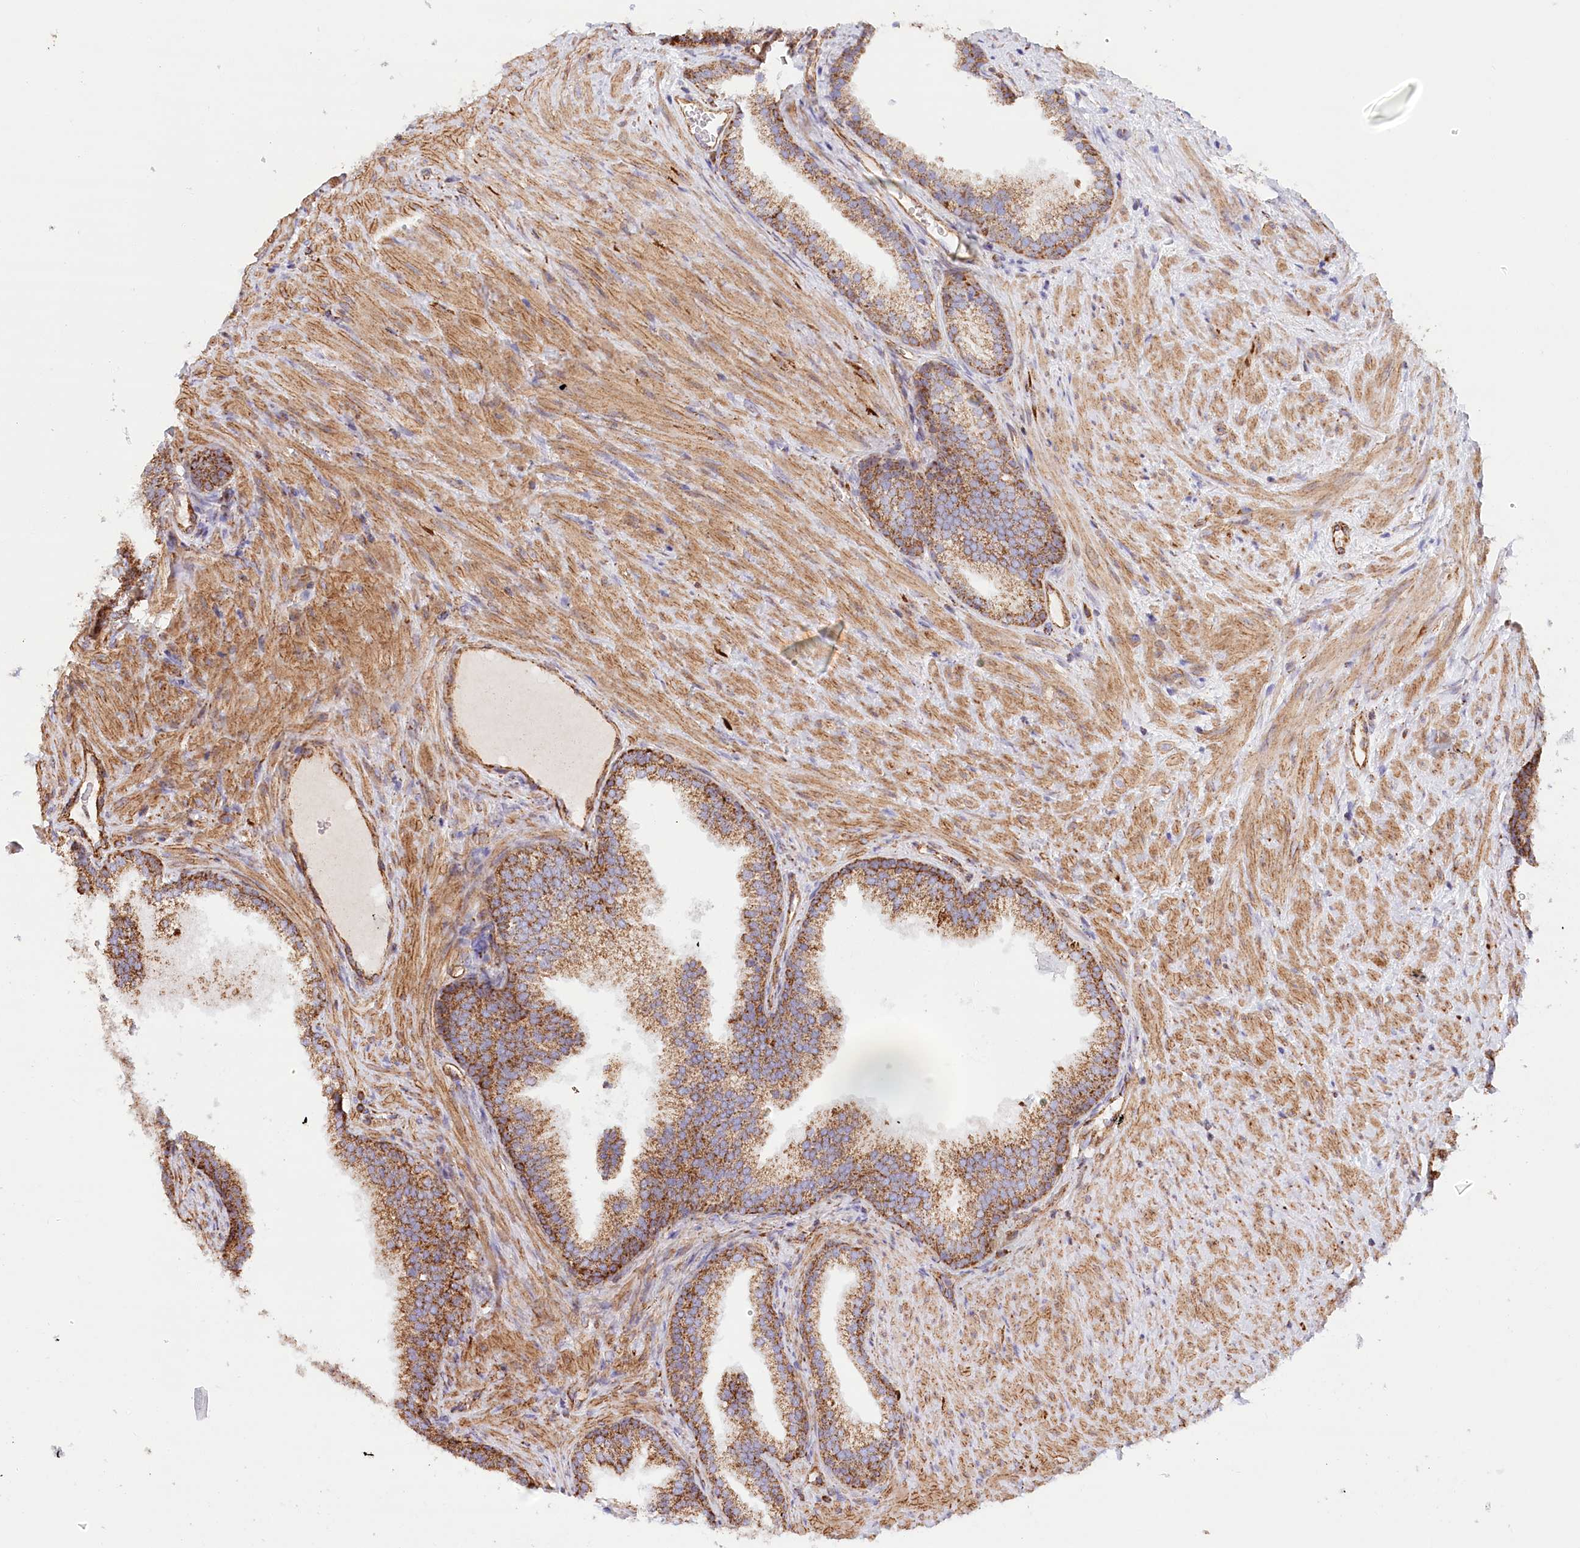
{"staining": {"intensity": "strong", "quantity": ">75%", "location": "cytoplasmic/membranous"}, "tissue": "prostate", "cell_type": "Glandular cells", "image_type": "normal", "snomed": [{"axis": "morphology", "description": "Normal tissue, NOS"}, {"axis": "topography", "description": "Prostate"}], "caption": "Prostate was stained to show a protein in brown. There is high levels of strong cytoplasmic/membranous expression in approximately >75% of glandular cells. Using DAB (brown) and hematoxylin (blue) stains, captured at high magnification using brightfield microscopy.", "gene": "UMPS", "patient": {"sex": "male", "age": 76}}